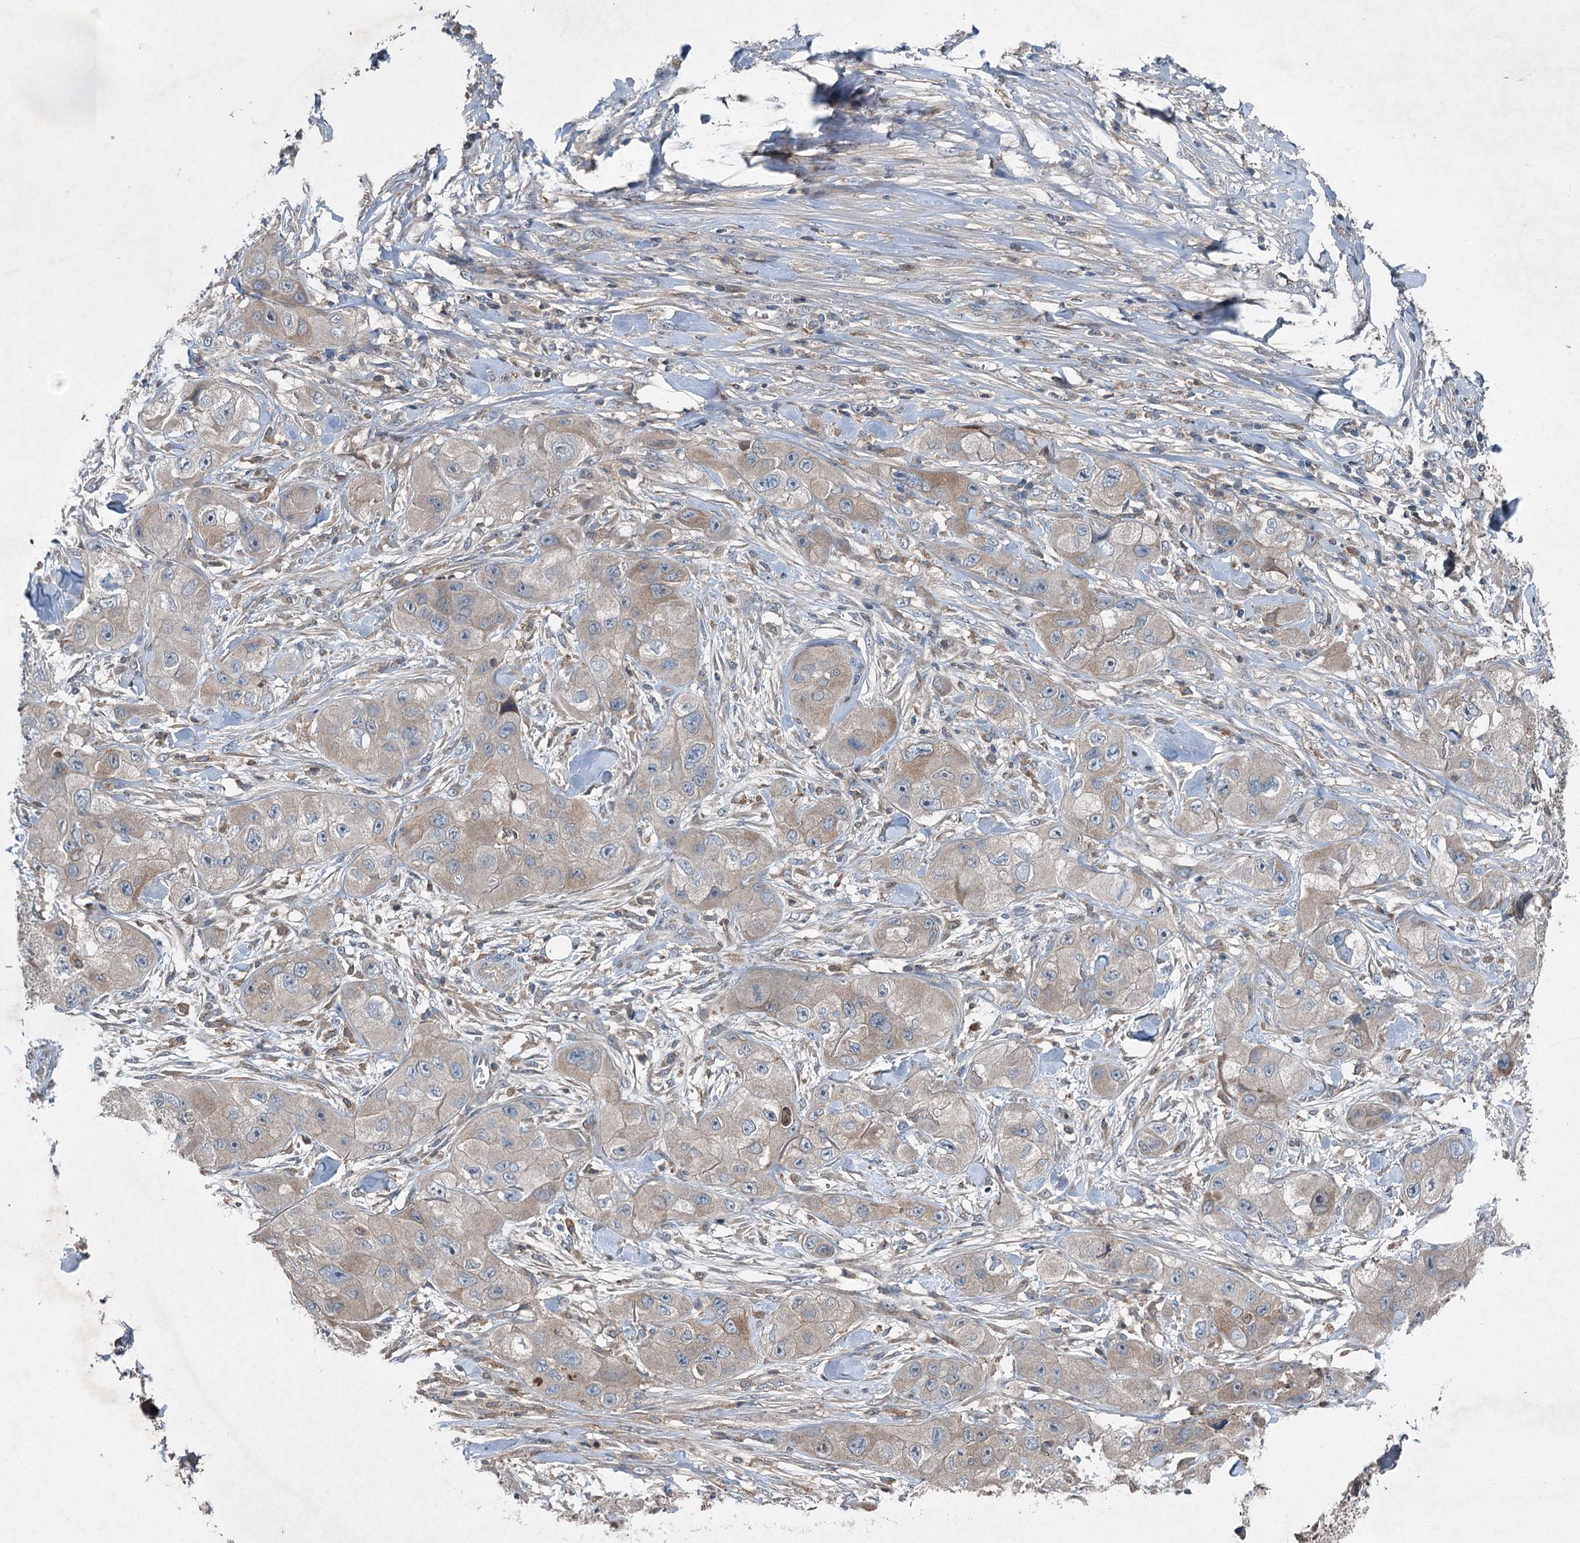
{"staining": {"intensity": "negative", "quantity": "none", "location": "none"}, "tissue": "skin cancer", "cell_type": "Tumor cells", "image_type": "cancer", "snomed": [{"axis": "morphology", "description": "Squamous cell carcinoma, NOS"}, {"axis": "topography", "description": "Skin"}, {"axis": "topography", "description": "Subcutis"}], "caption": "A photomicrograph of skin cancer (squamous cell carcinoma) stained for a protein reveals no brown staining in tumor cells. Brightfield microscopy of IHC stained with DAB (3,3'-diaminobenzidine) (brown) and hematoxylin (blue), captured at high magnification.", "gene": "TAPBPL", "patient": {"sex": "male", "age": 73}}